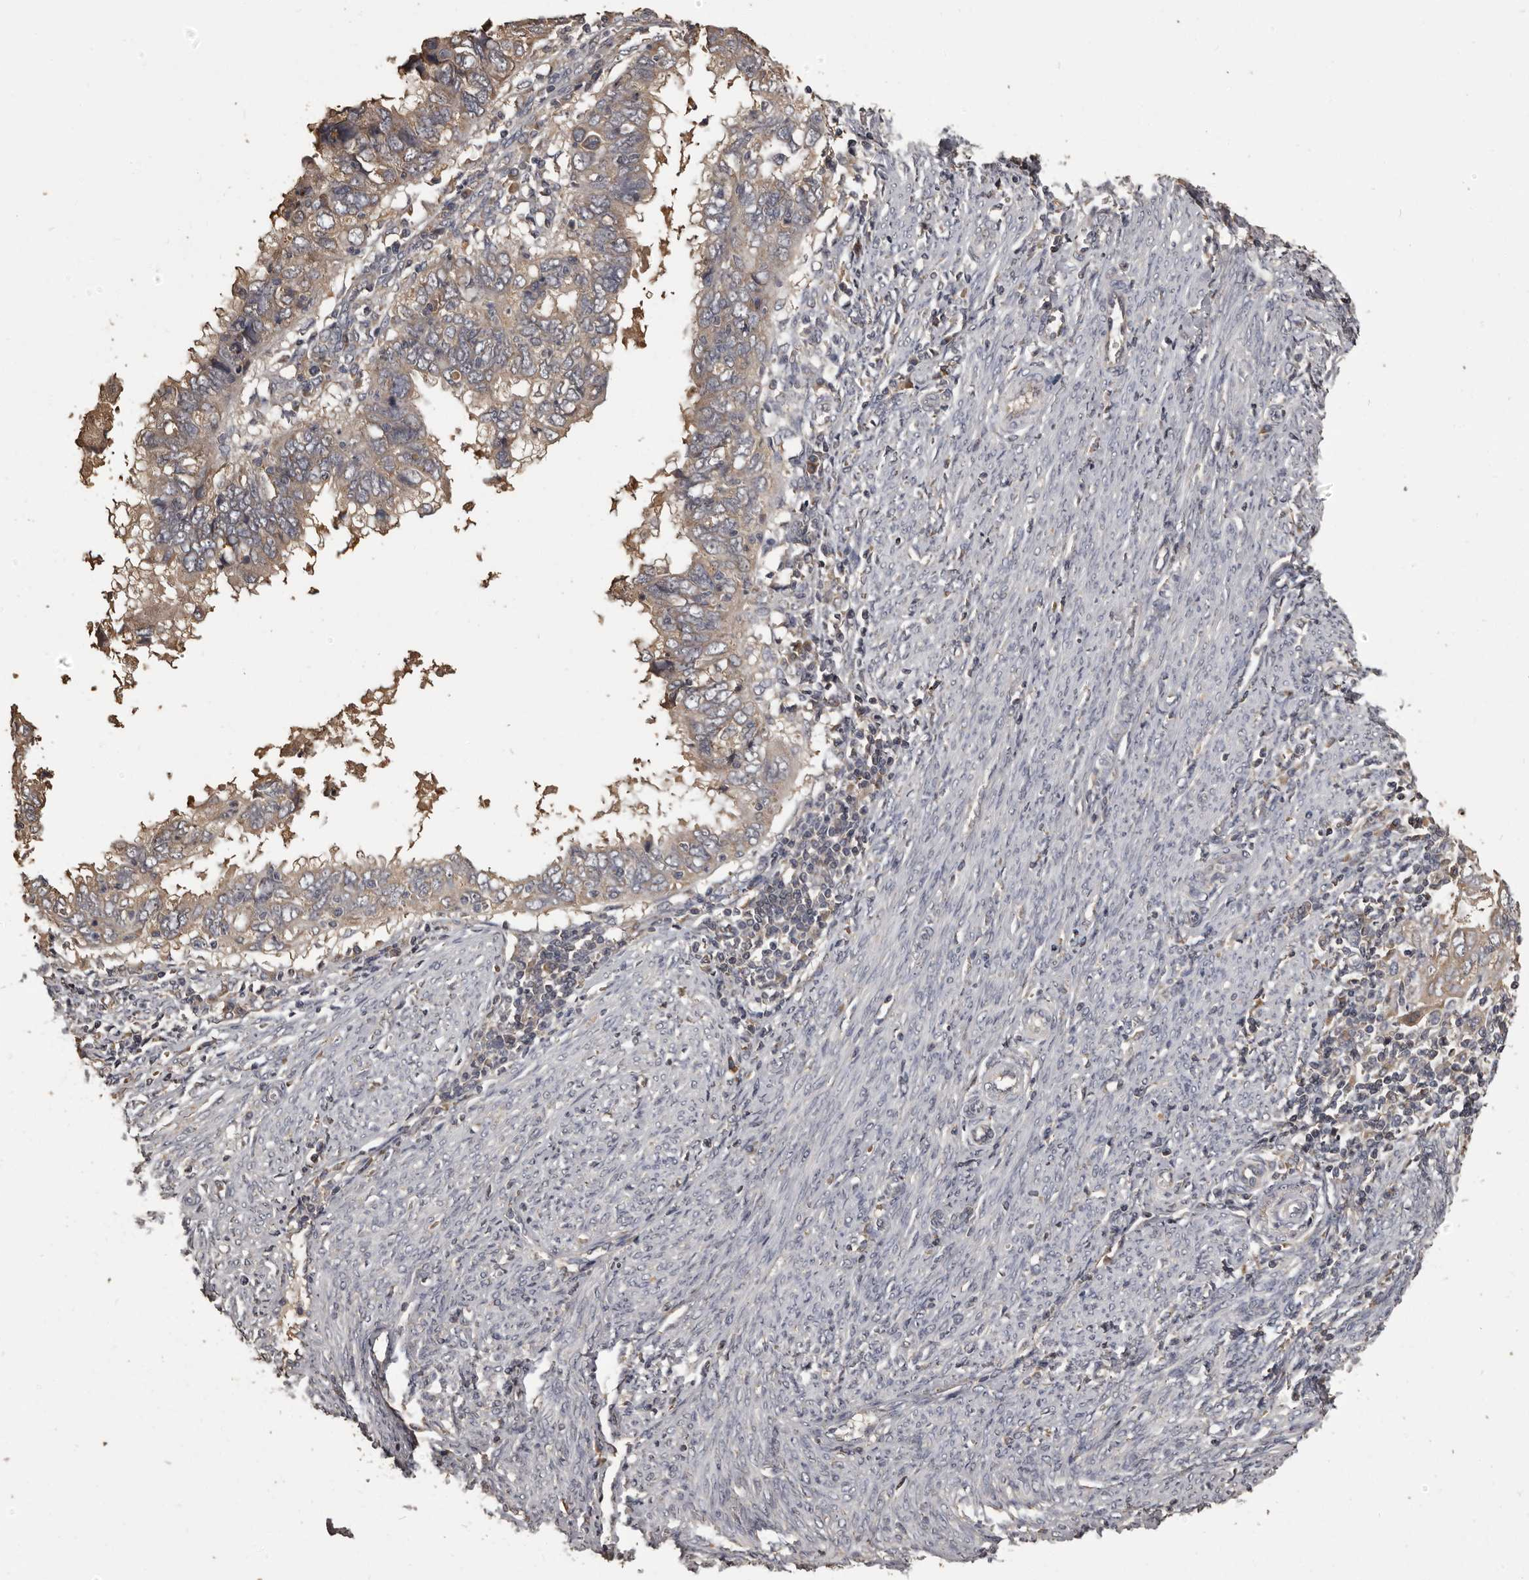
{"staining": {"intensity": "weak", "quantity": ">75%", "location": "cytoplasmic/membranous"}, "tissue": "endometrial cancer", "cell_type": "Tumor cells", "image_type": "cancer", "snomed": [{"axis": "morphology", "description": "Adenocarcinoma, NOS"}, {"axis": "topography", "description": "Uterus"}], "caption": "Immunohistochemistry (IHC) (DAB) staining of human endometrial adenocarcinoma shows weak cytoplasmic/membranous protein expression in approximately >75% of tumor cells.", "gene": "MGAT5", "patient": {"sex": "female", "age": 77}}